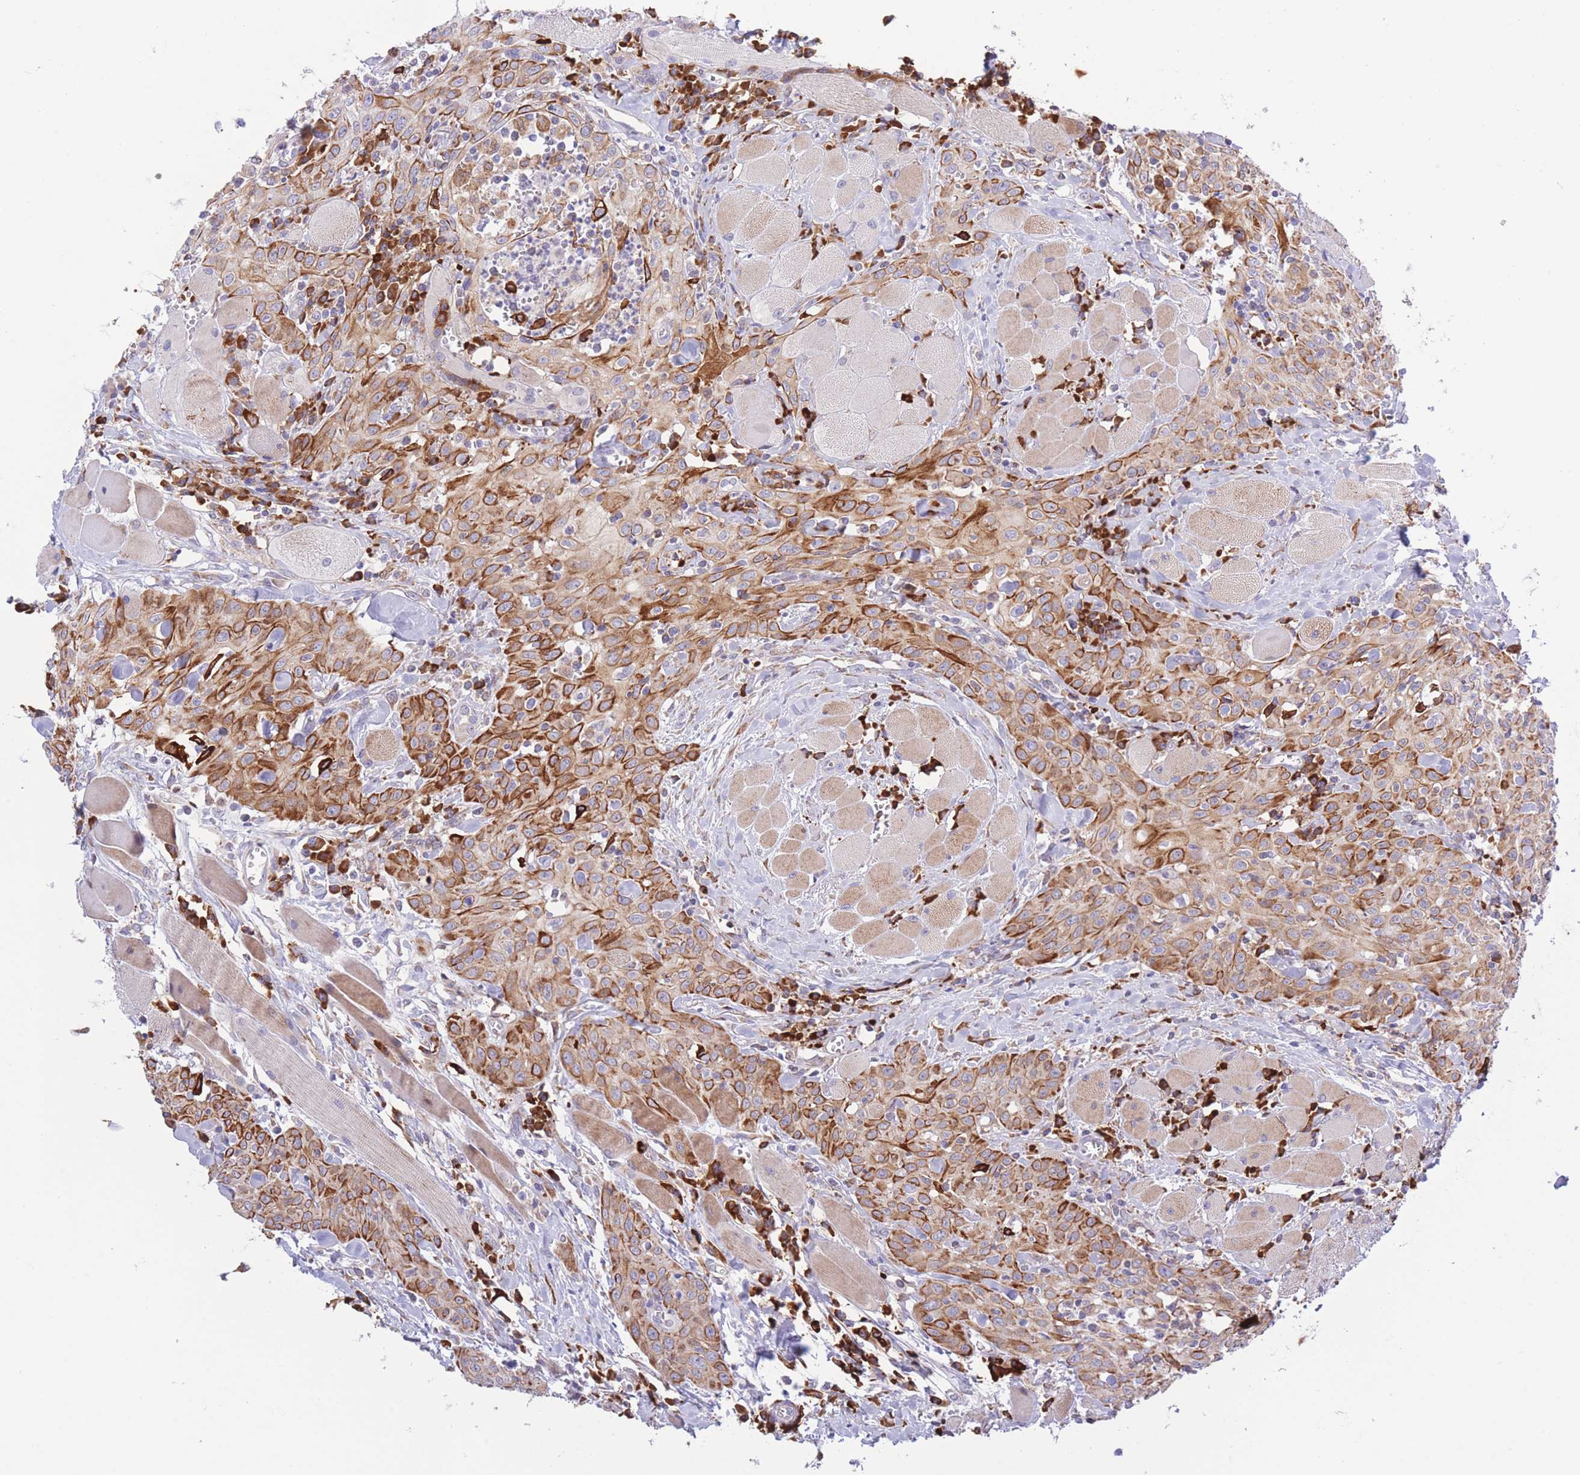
{"staining": {"intensity": "moderate", "quantity": ">75%", "location": "cytoplasmic/membranous"}, "tissue": "head and neck cancer", "cell_type": "Tumor cells", "image_type": "cancer", "snomed": [{"axis": "morphology", "description": "Squamous cell carcinoma, NOS"}, {"axis": "topography", "description": "Oral tissue"}, {"axis": "topography", "description": "Head-Neck"}], "caption": "DAB immunohistochemical staining of human head and neck cancer (squamous cell carcinoma) shows moderate cytoplasmic/membranous protein positivity in about >75% of tumor cells.", "gene": "MYDGF", "patient": {"sex": "female", "age": 70}}